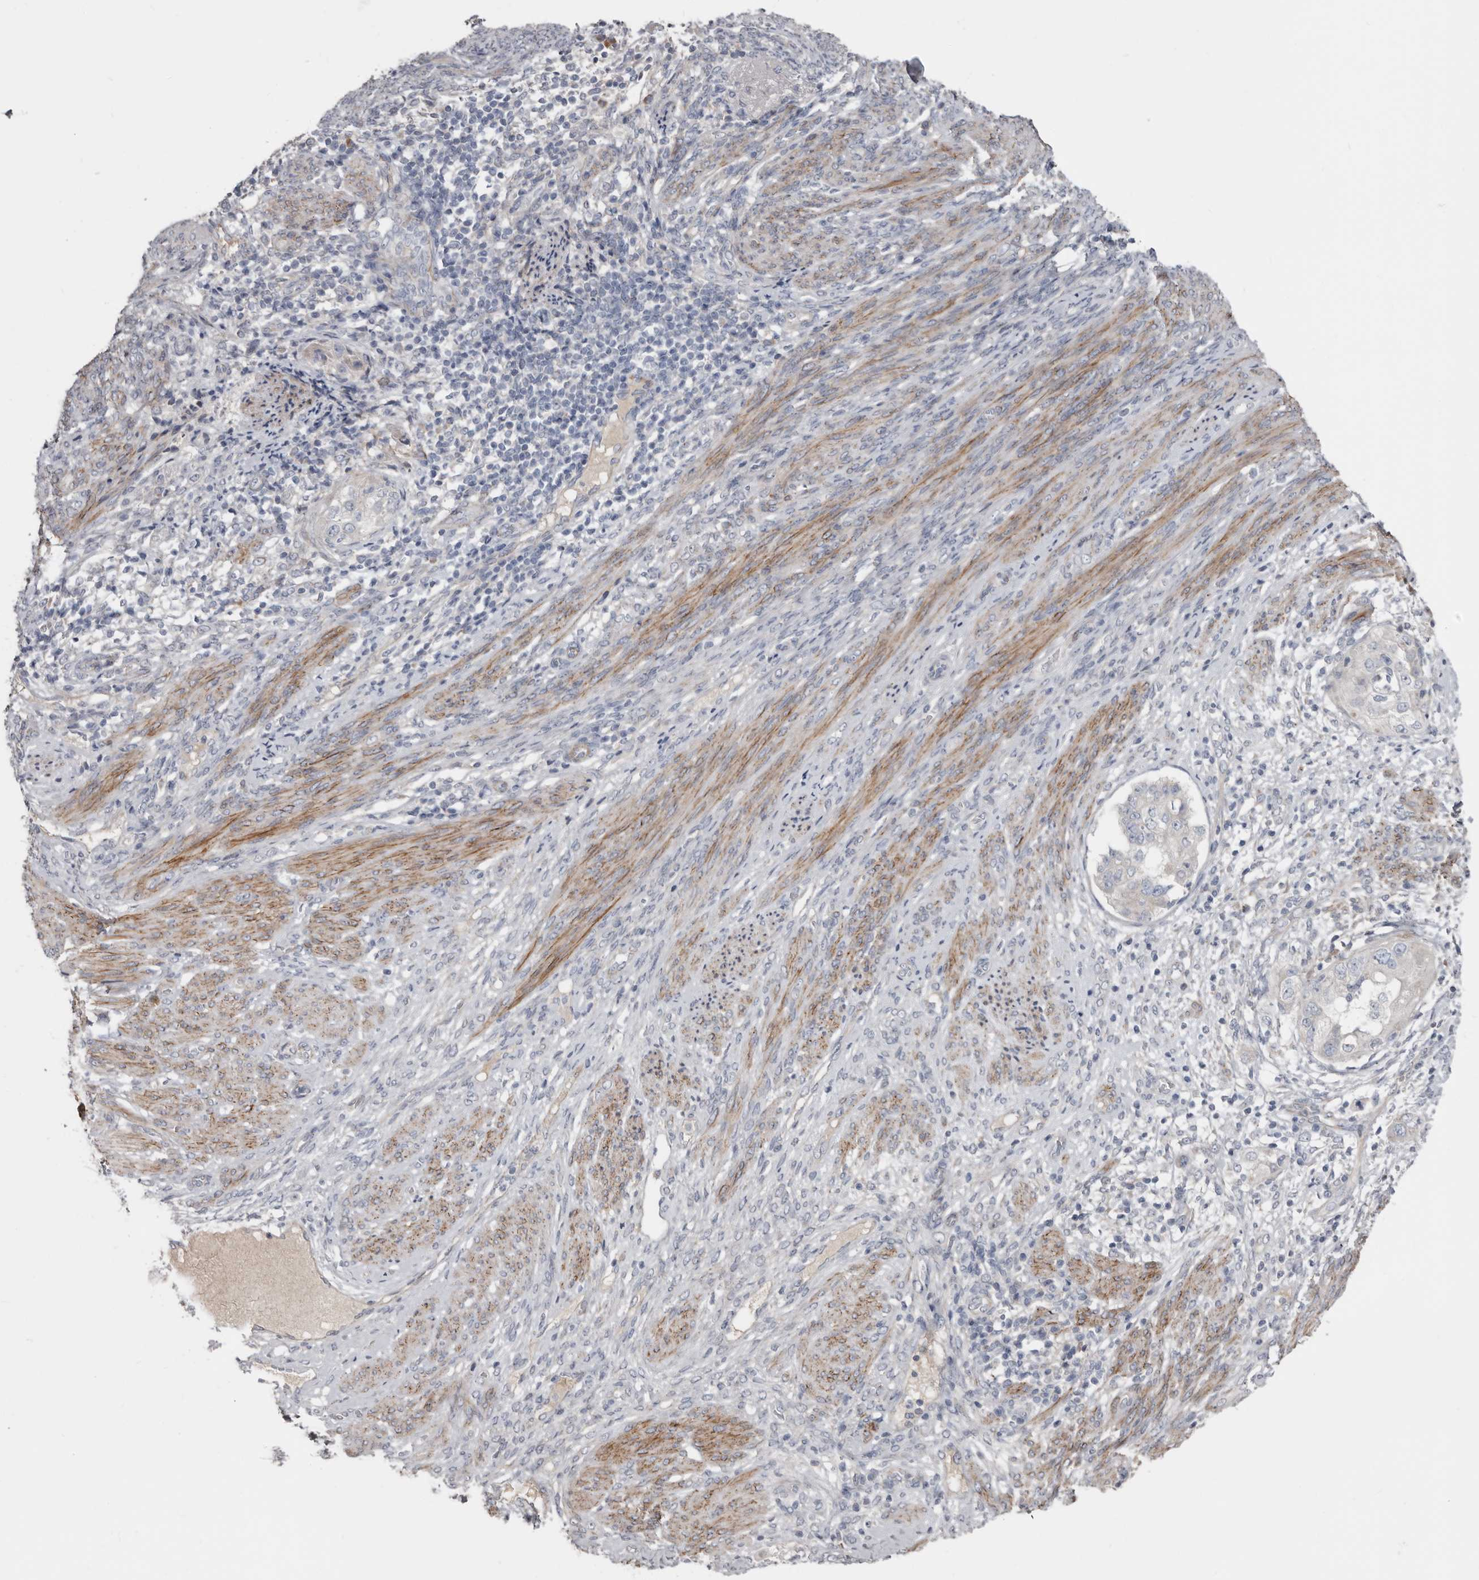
{"staining": {"intensity": "negative", "quantity": "none", "location": "none"}, "tissue": "endometrial cancer", "cell_type": "Tumor cells", "image_type": "cancer", "snomed": [{"axis": "morphology", "description": "Adenocarcinoma, NOS"}, {"axis": "topography", "description": "Endometrium"}], "caption": "The photomicrograph exhibits no significant expression in tumor cells of adenocarcinoma (endometrial).", "gene": "ZNF114", "patient": {"sex": "female", "age": 85}}